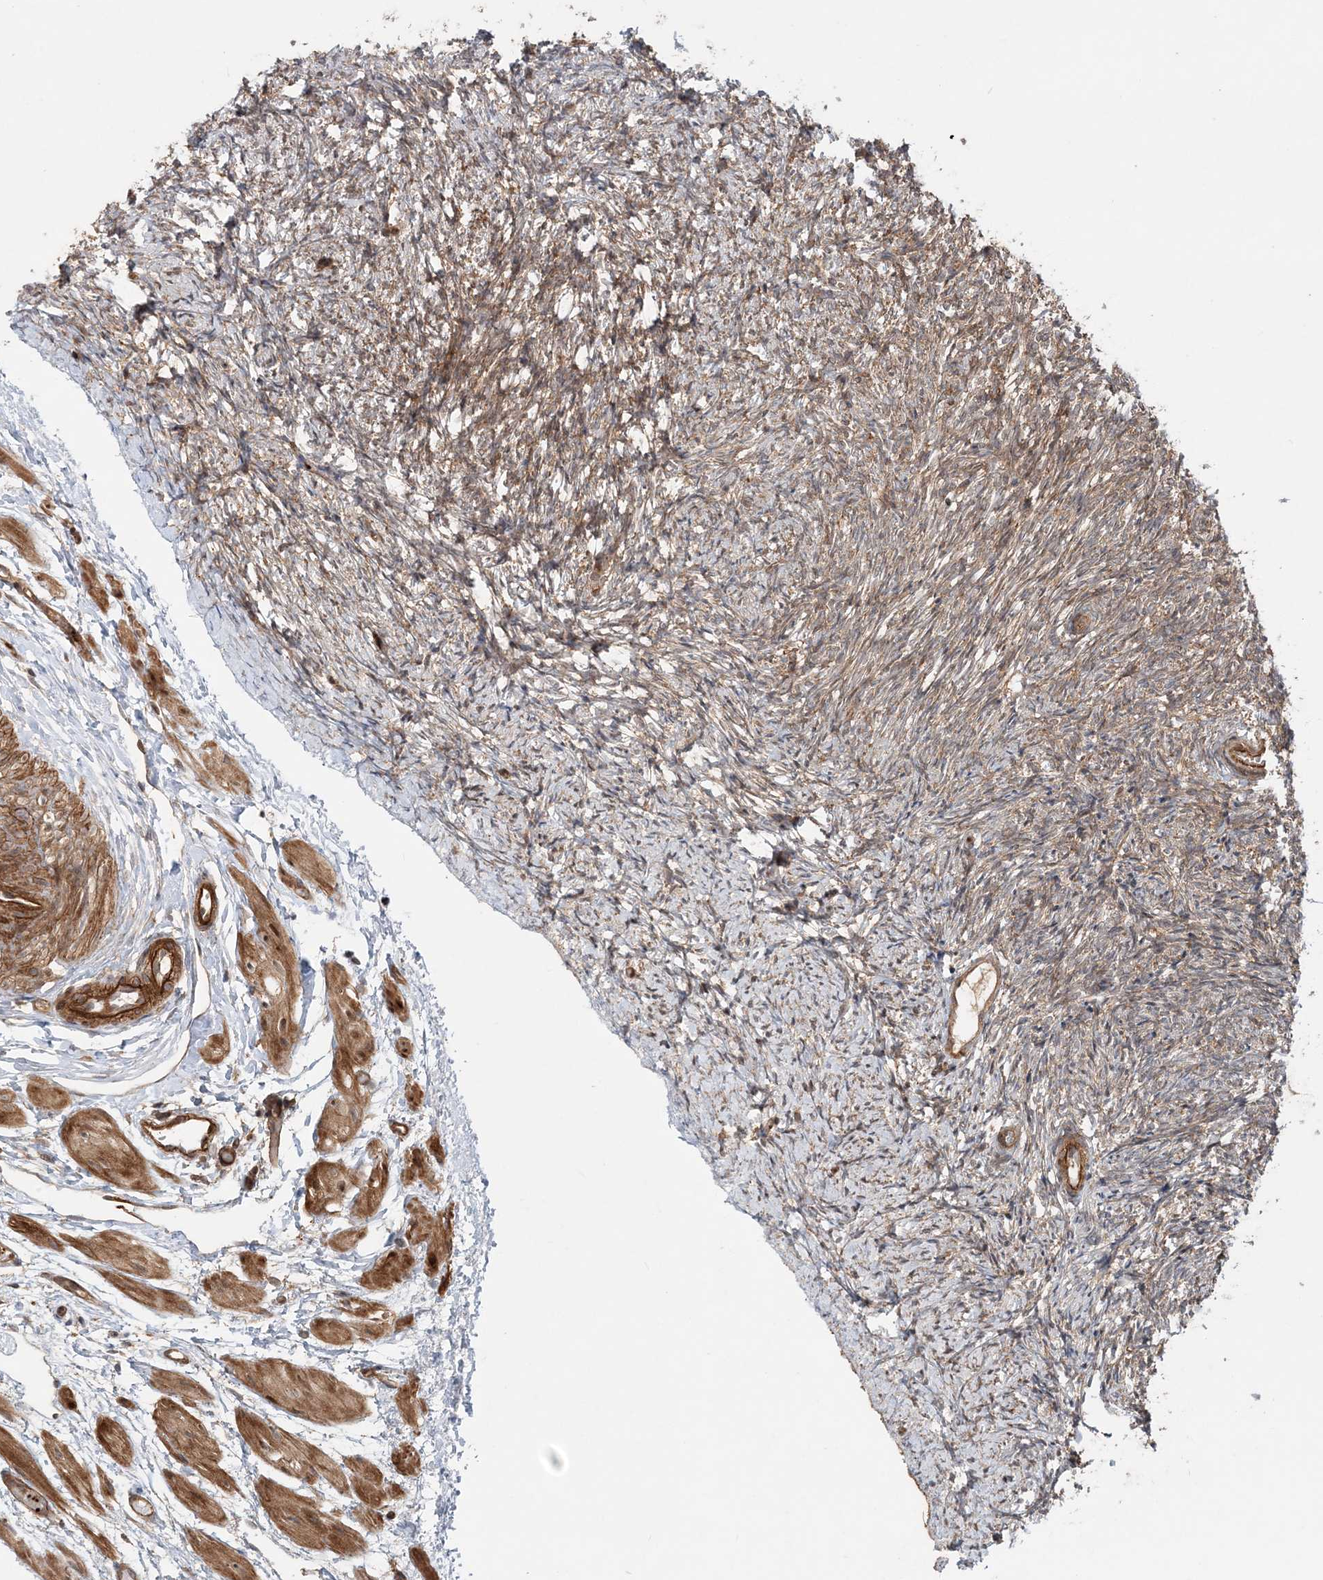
{"staining": {"intensity": "moderate", "quantity": ">75%", "location": "cytoplasmic/membranous"}, "tissue": "ovary", "cell_type": "Ovarian stroma cells", "image_type": "normal", "snomed": [{"axis": "morphology", "description": "Normal tissue, NOS"}, {"axis": "topography", "description": "Ovary"}], "caption": "DAB immunohistochemical staining of benign human ovary reveals moderate cytoplasmic/membranous protein staining in about >75% of ovarian stroma cells.", "gene": "GEMIN5", "patient": {"sex": "female", "age": 41}}